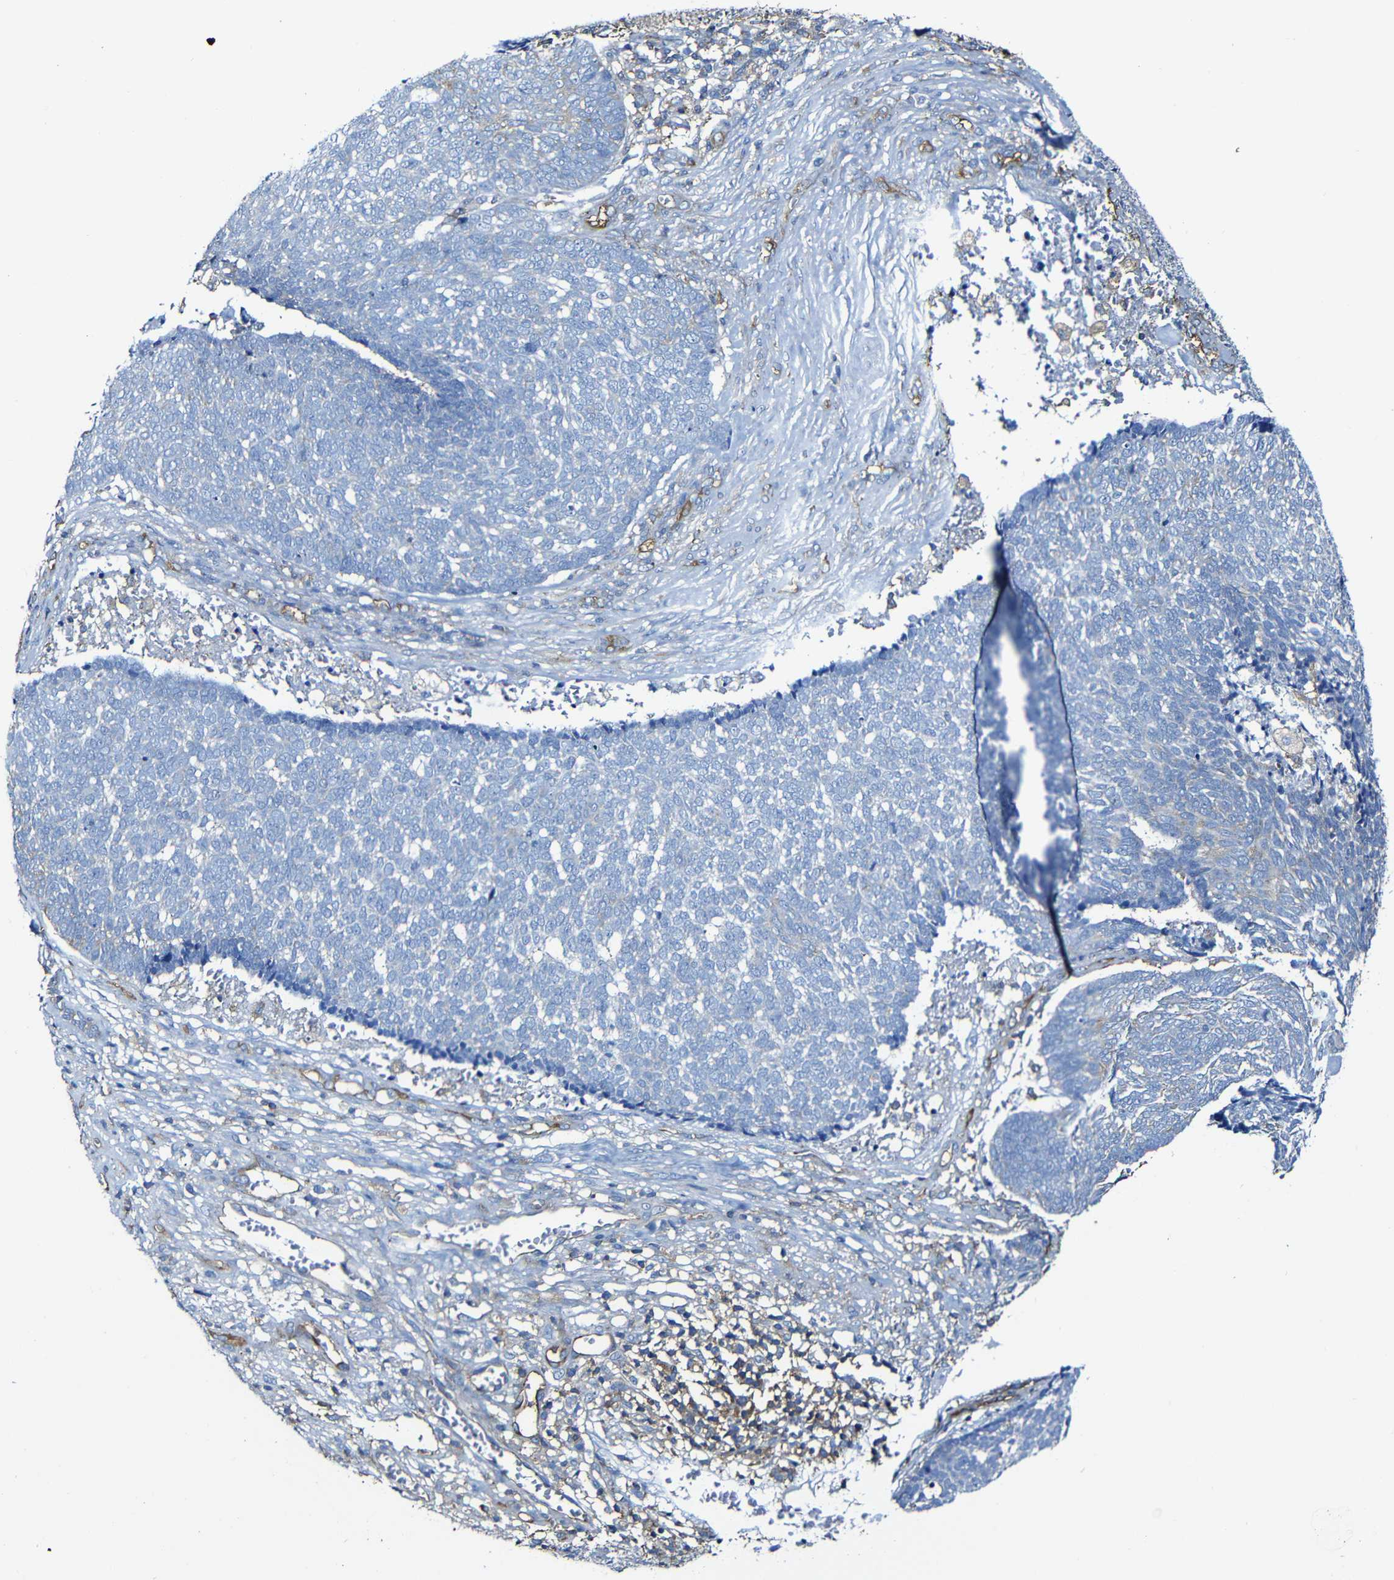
{"staining": {"intensity": "negative", "quantity": "none", "location": "none"}, "tissue": "skin cancer", "cell_type": "Tumor cells", "image_type": "cancer", "snomed": [{"axis": "morphology", "description": "Basal cell carcinoma"}, {"axis": "topography", "description": "Skin"}], "caption": "A high-resolution histopathology image shows IHC staining of skin cancer, which reveals no significant positivity in tumor cells.", "gene": "MSN", "patient": {"sex": "male", "age": 84}}